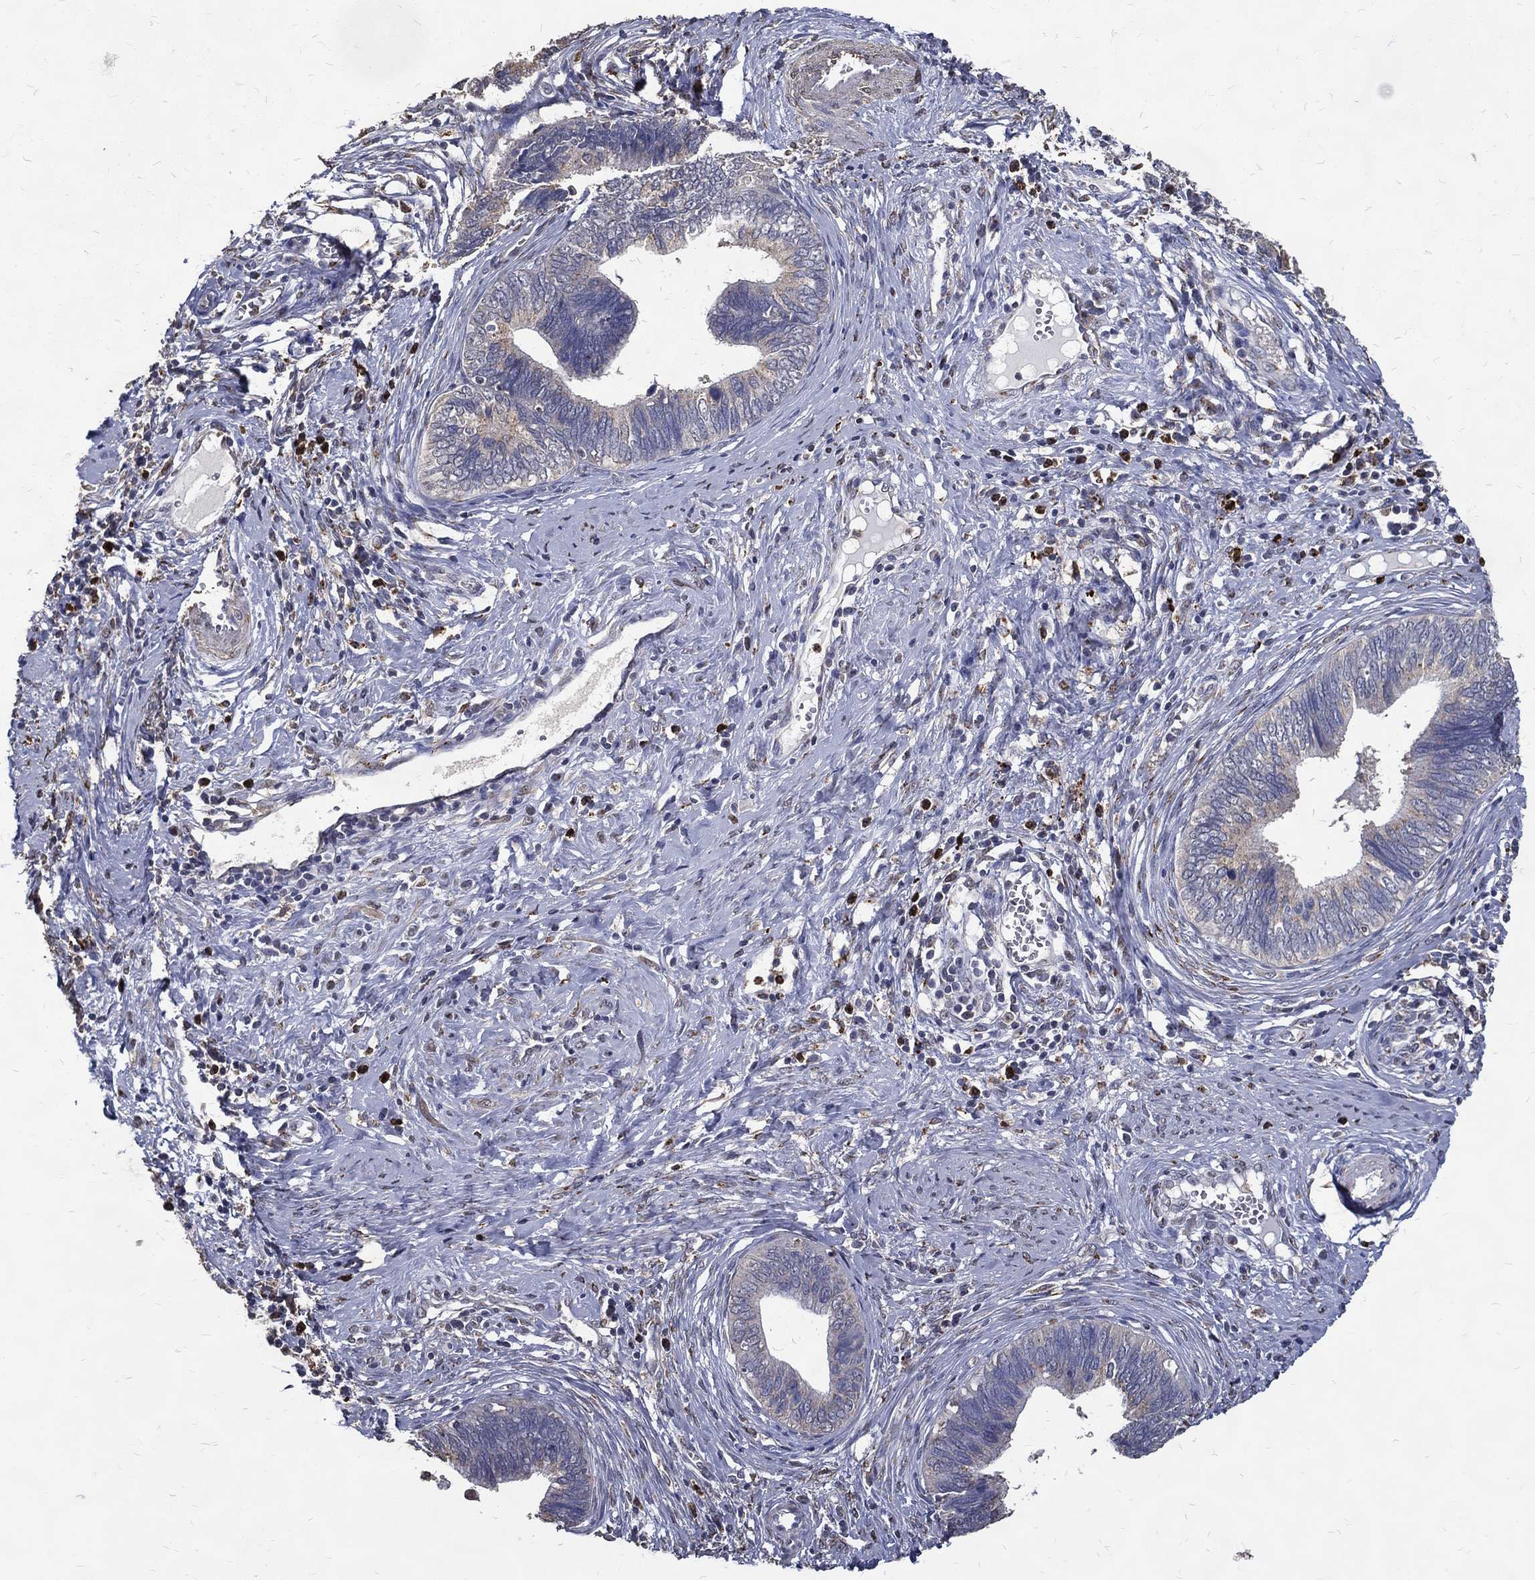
{"staining": {"intensity": "negative", "quantity": "none", "location": "none"}, "tissue": "cervical cancer", "cell_type": "Tumor cells", "image_type": "cancer", "snomed": [{"axis": "morphology", "description": "Adenocarcinoma, NOS"}, {"axis": "topography", "description": "Cervix"}], "caption": "There is no significant positivity in tumor cells of cervical cancer (adenocarcinoma).", "gene": "GPR183", "patient": {"sex": "female", "age": 42}}